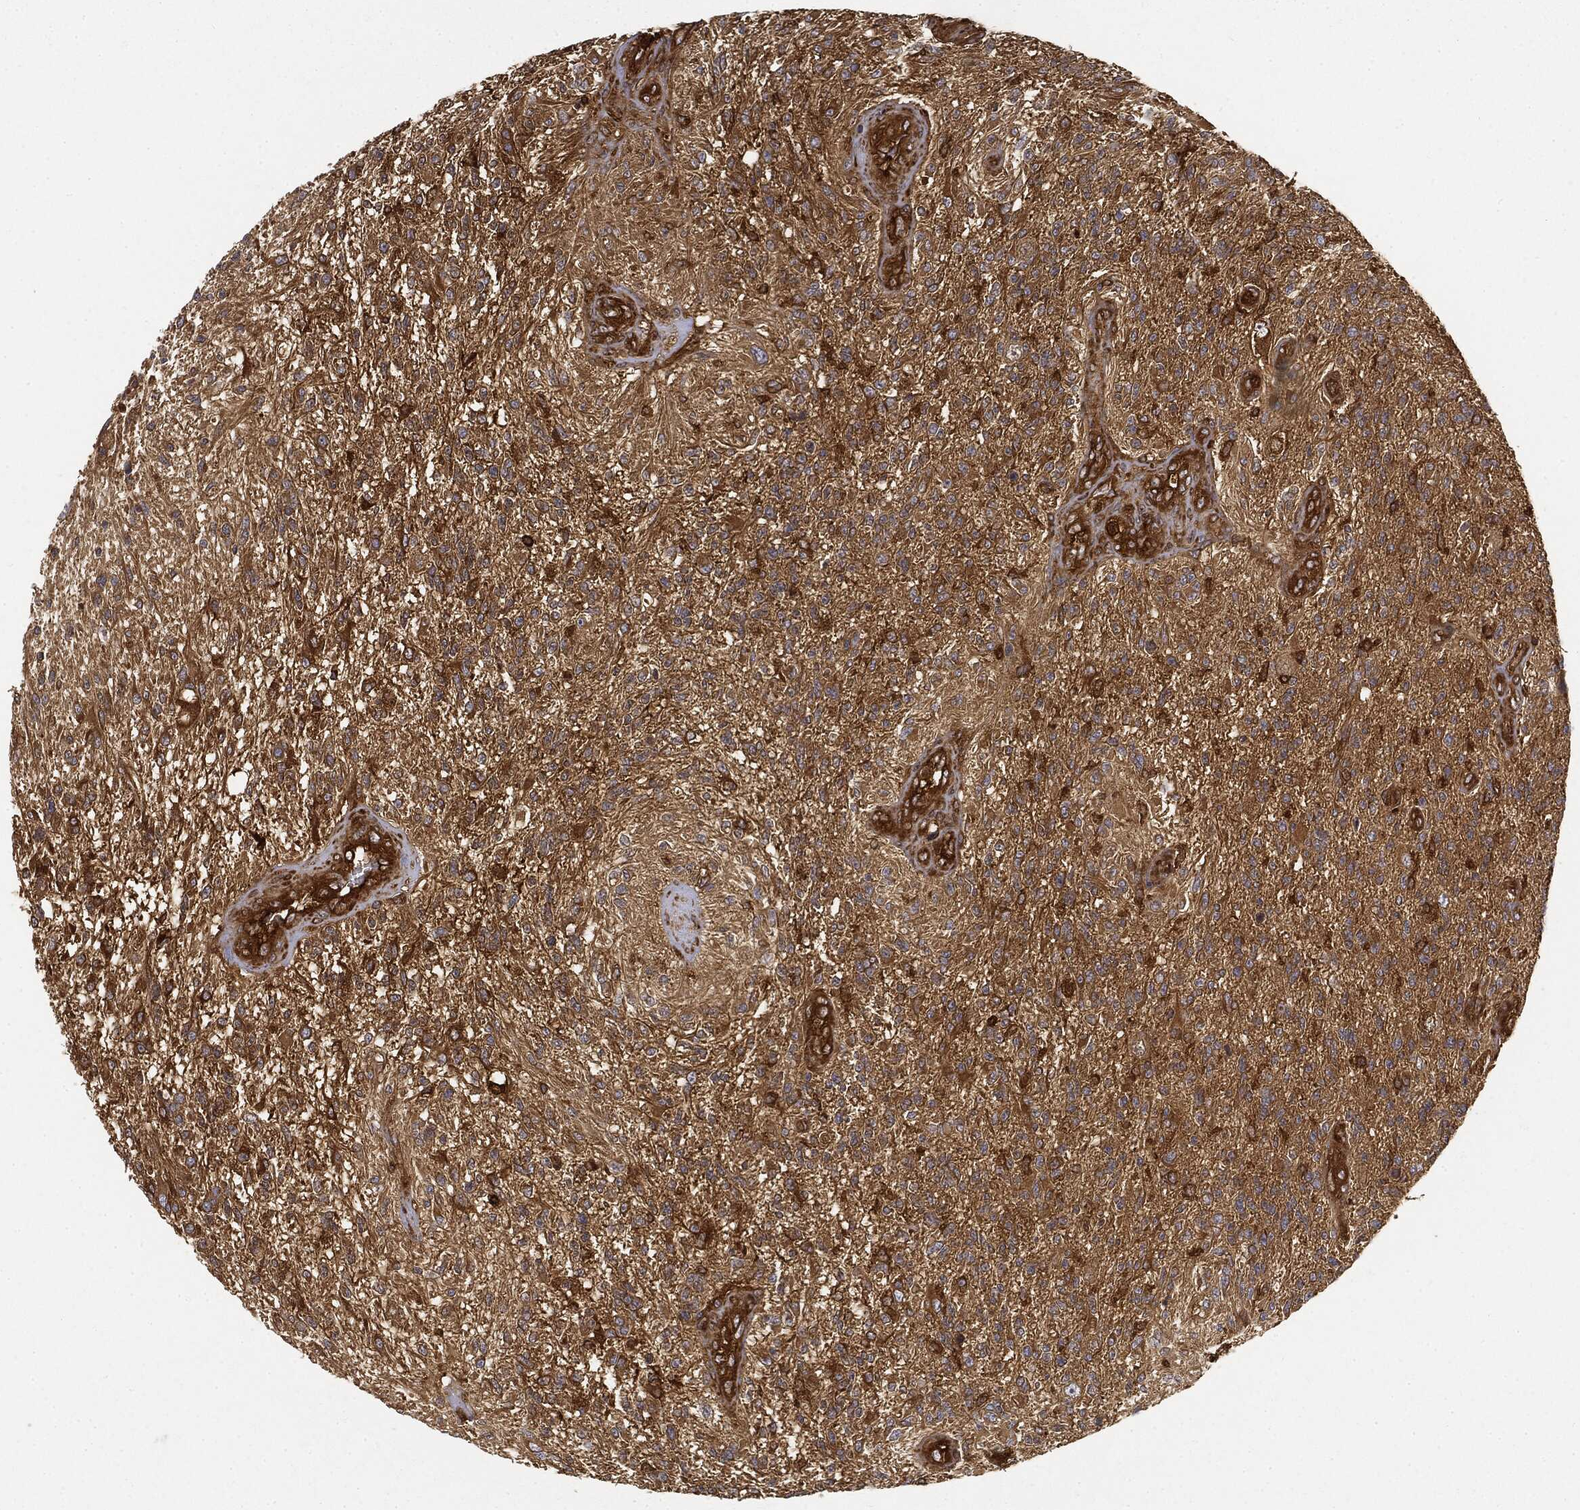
{"staining": {"intensity": "moderate", "quantity": "25%-75%", "location": "cytoplasmic/membranous"}, "tissue": "glioma", "cell_type": "Tumor cells", "image_type": "cancer", "snomed": [{"axis": "morphology", "description": "Glioma, malignant, High grade"}, {"axis": "topography", "description": "Brain"}], "caption": "Malignant high-grade glioma tissue displays moderate cytoplasmic/membranous positivity in about 25%-75% of tumor cells The staining is performed using DAB brown chromogen to label protein expression. The nuclei are counter-stained blue using hematoxylin.", "gene": "WDR1", "patient": {"sex": "male", "age": 56}}